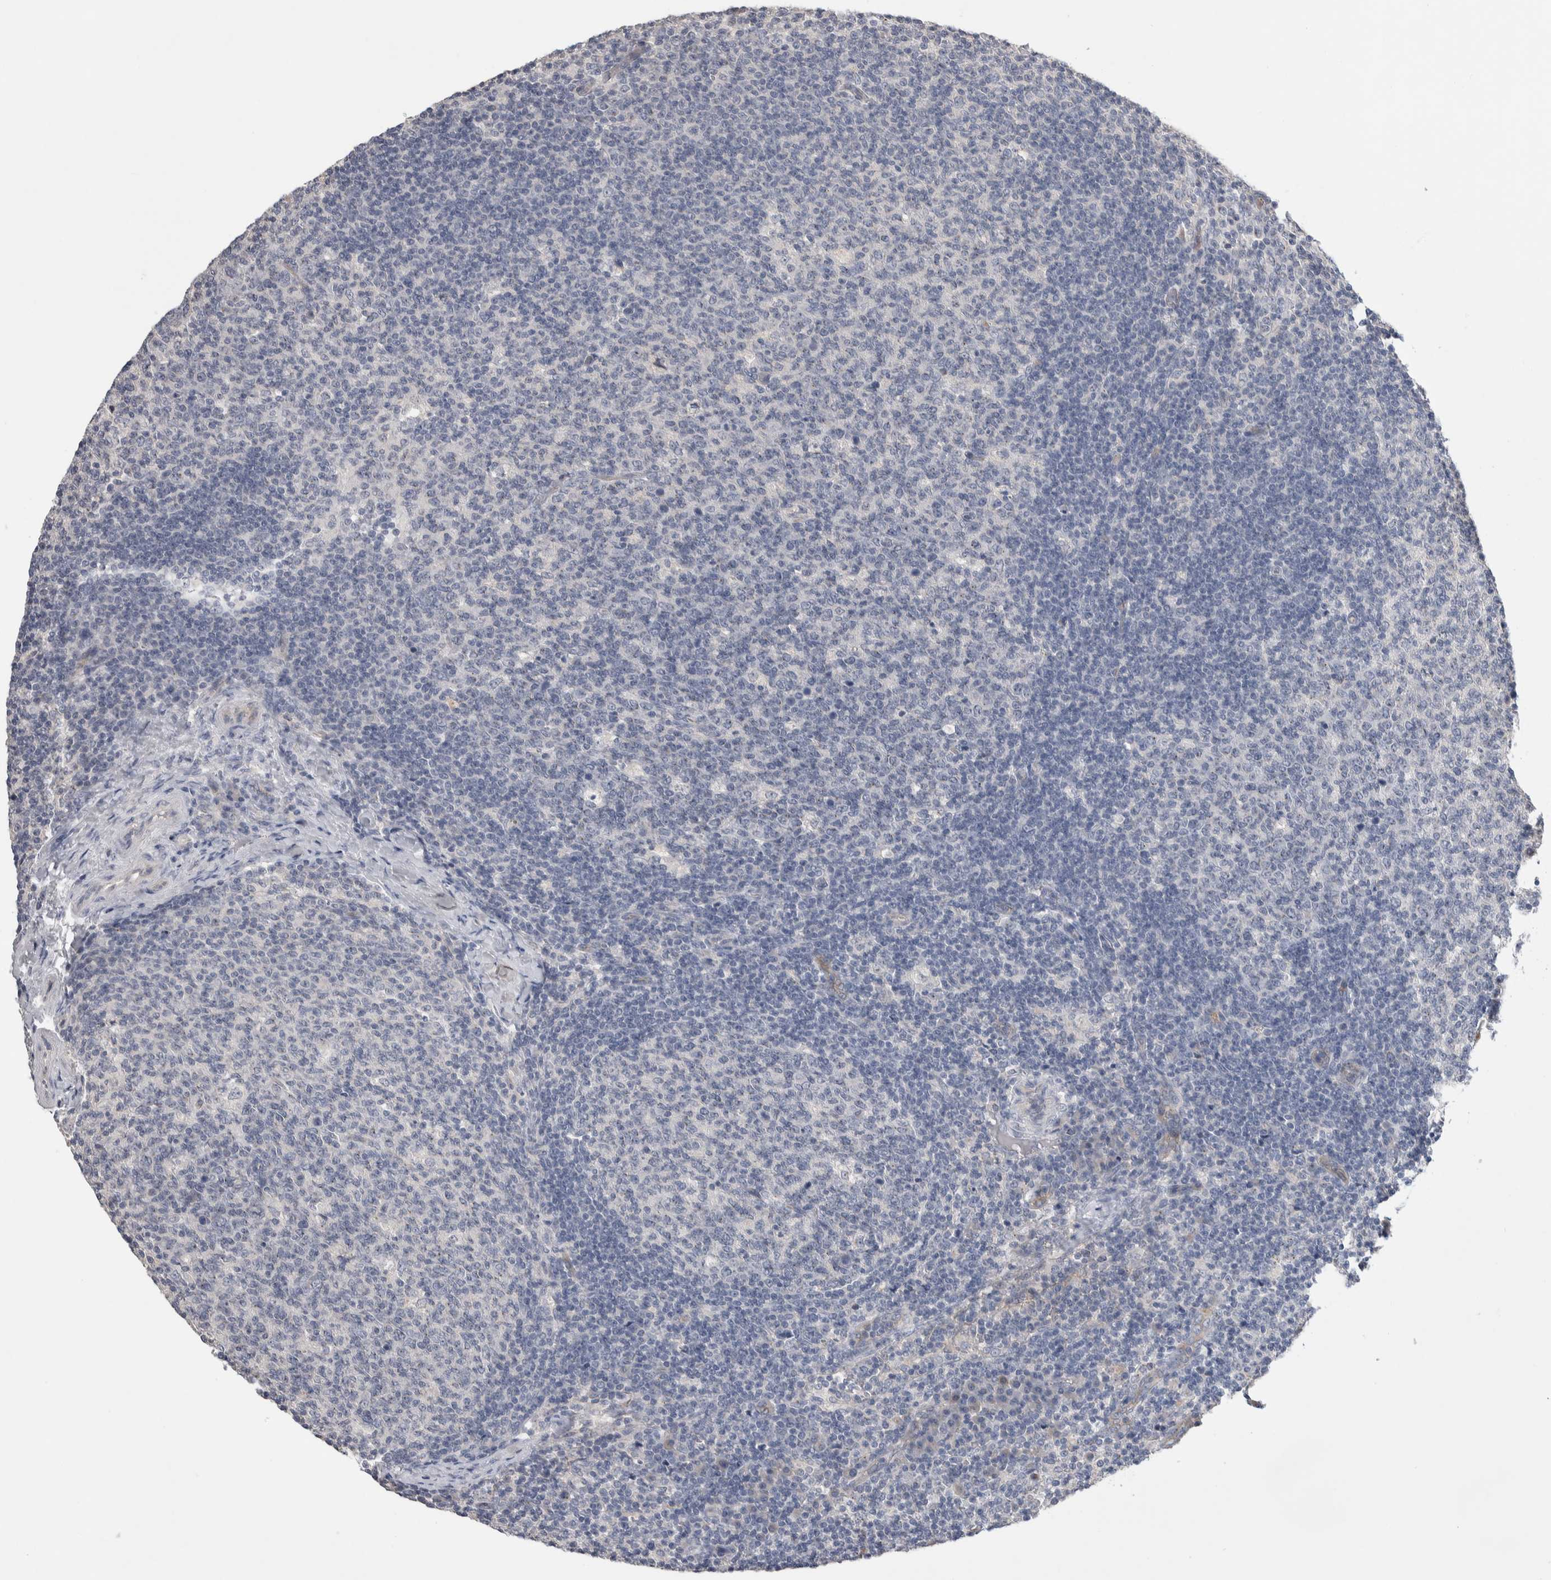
{"staining": {"intensity": "negative", "quantity": "none", "location": "none"}, "tissue": "lymph node", "cell_type": "Germinal center cells", "image_type": "normal", "snomed": [{"axis": "morphology", "description": "Normal tissue, NOS"}, {"axis": "morphology", "description": "Inflammation, NOS"}, {"axis": "topography", "description": "Lymph node"}], "caption": "This micrograph is of unremarkable lymph node stained with IHC to label a protein in brown with the nuclei are counter-stained blue. There is no expression in germinal center cells. (Brightfield microscopy of DAB IHC at high magnification).", "gene": "CEP131", "patient": {"sex": "male", "age": 55}}